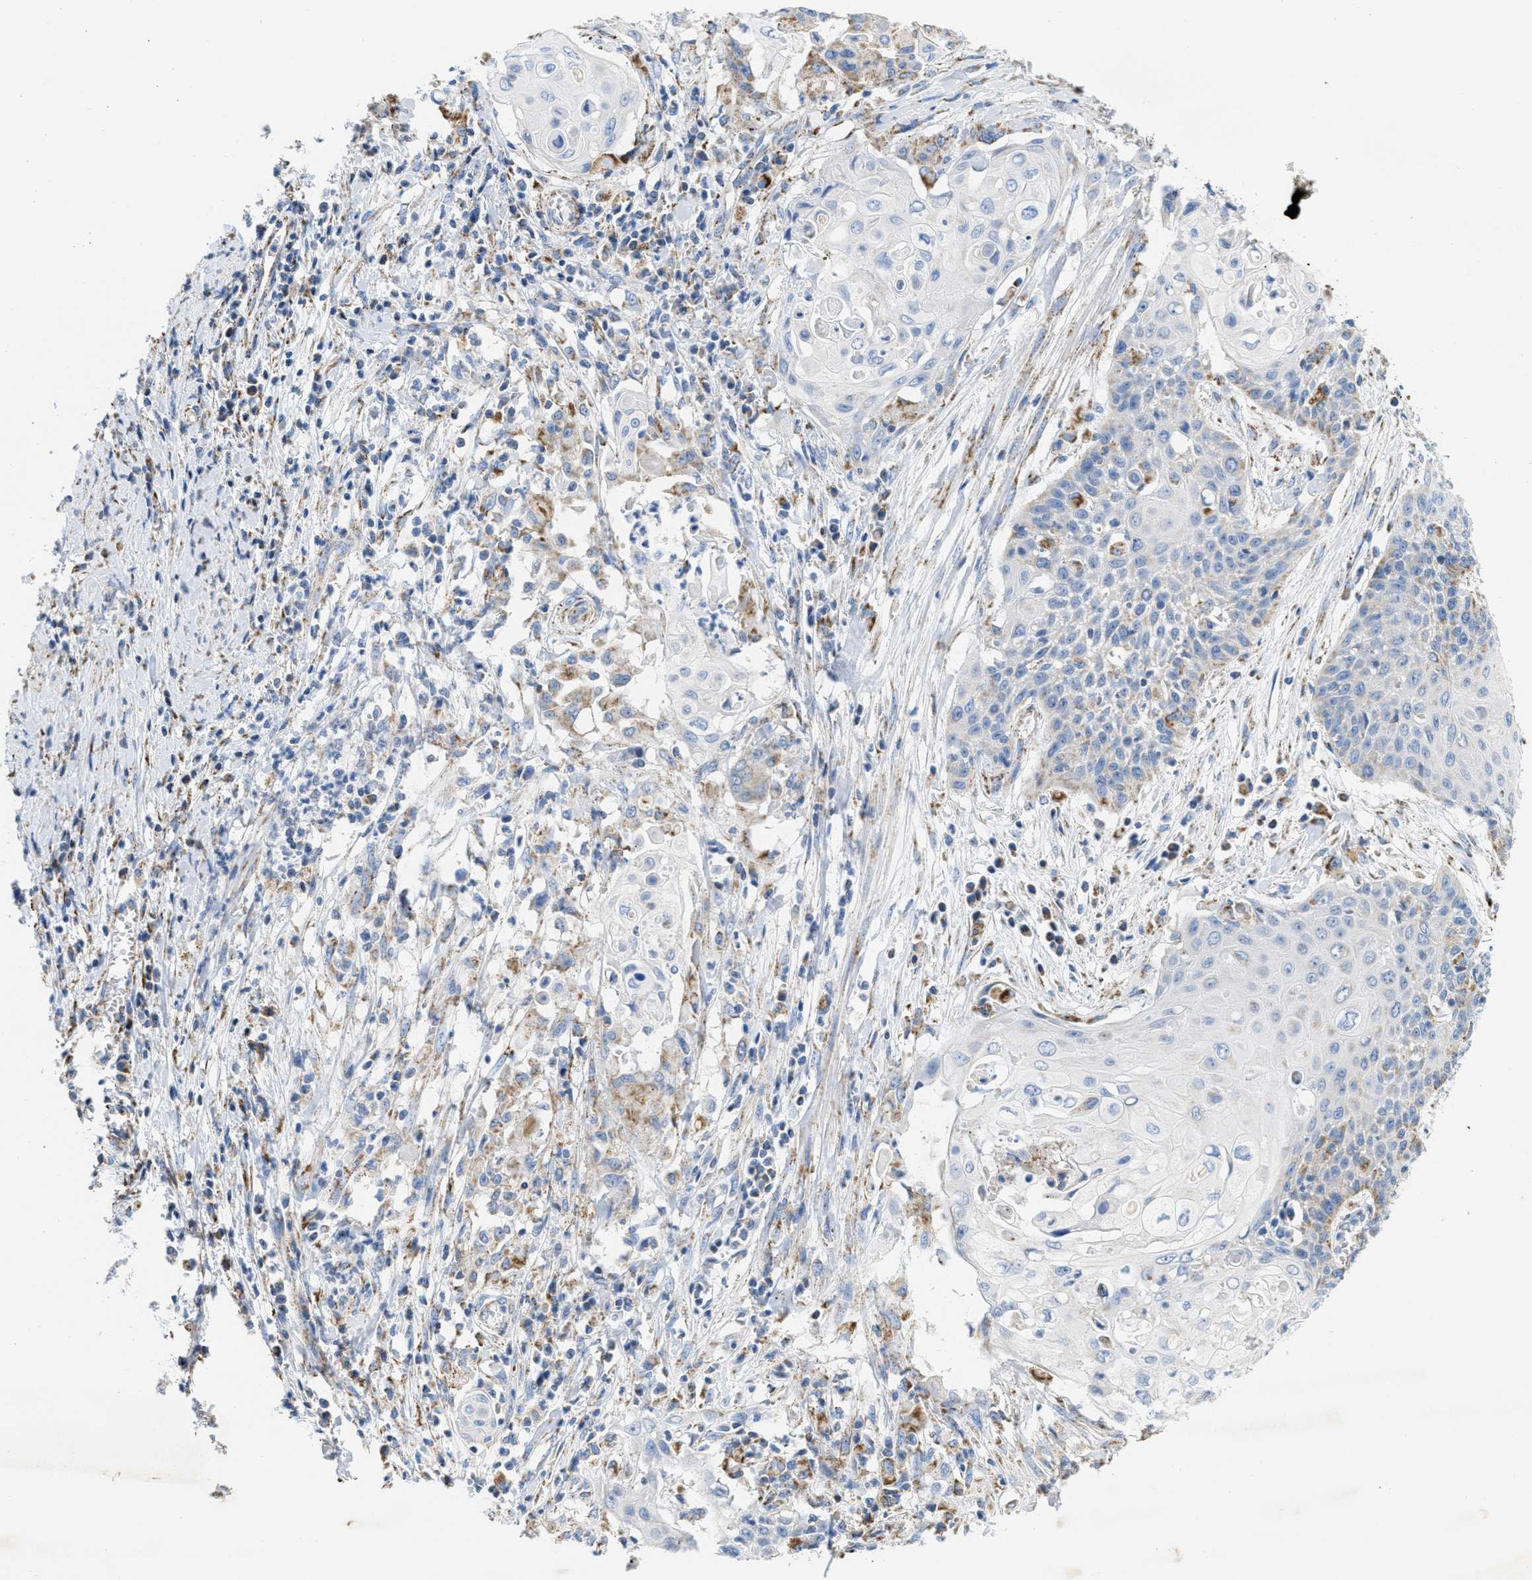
{"staining": {"intensity": "moderate", "quantity": "<25%", "location": "cytoplasmic/membranous"}, "tissue": "cervical cancer", "cell_type": "Tumor cells", "image_type": "cancer", "snomed": [{"axis": "morphology", "description": "Squamous cell carcinoma, NOS"}, {"axis": "topography", "description": "Cervix"}], "caption": "A brown stain highlights moderate cytoplasmic/membranous positivity of a protein in cervical squamous cell carcinoma tumor cells.", "gene": "KCNJ5", "patient": {"sex": "female", "age": 39}}